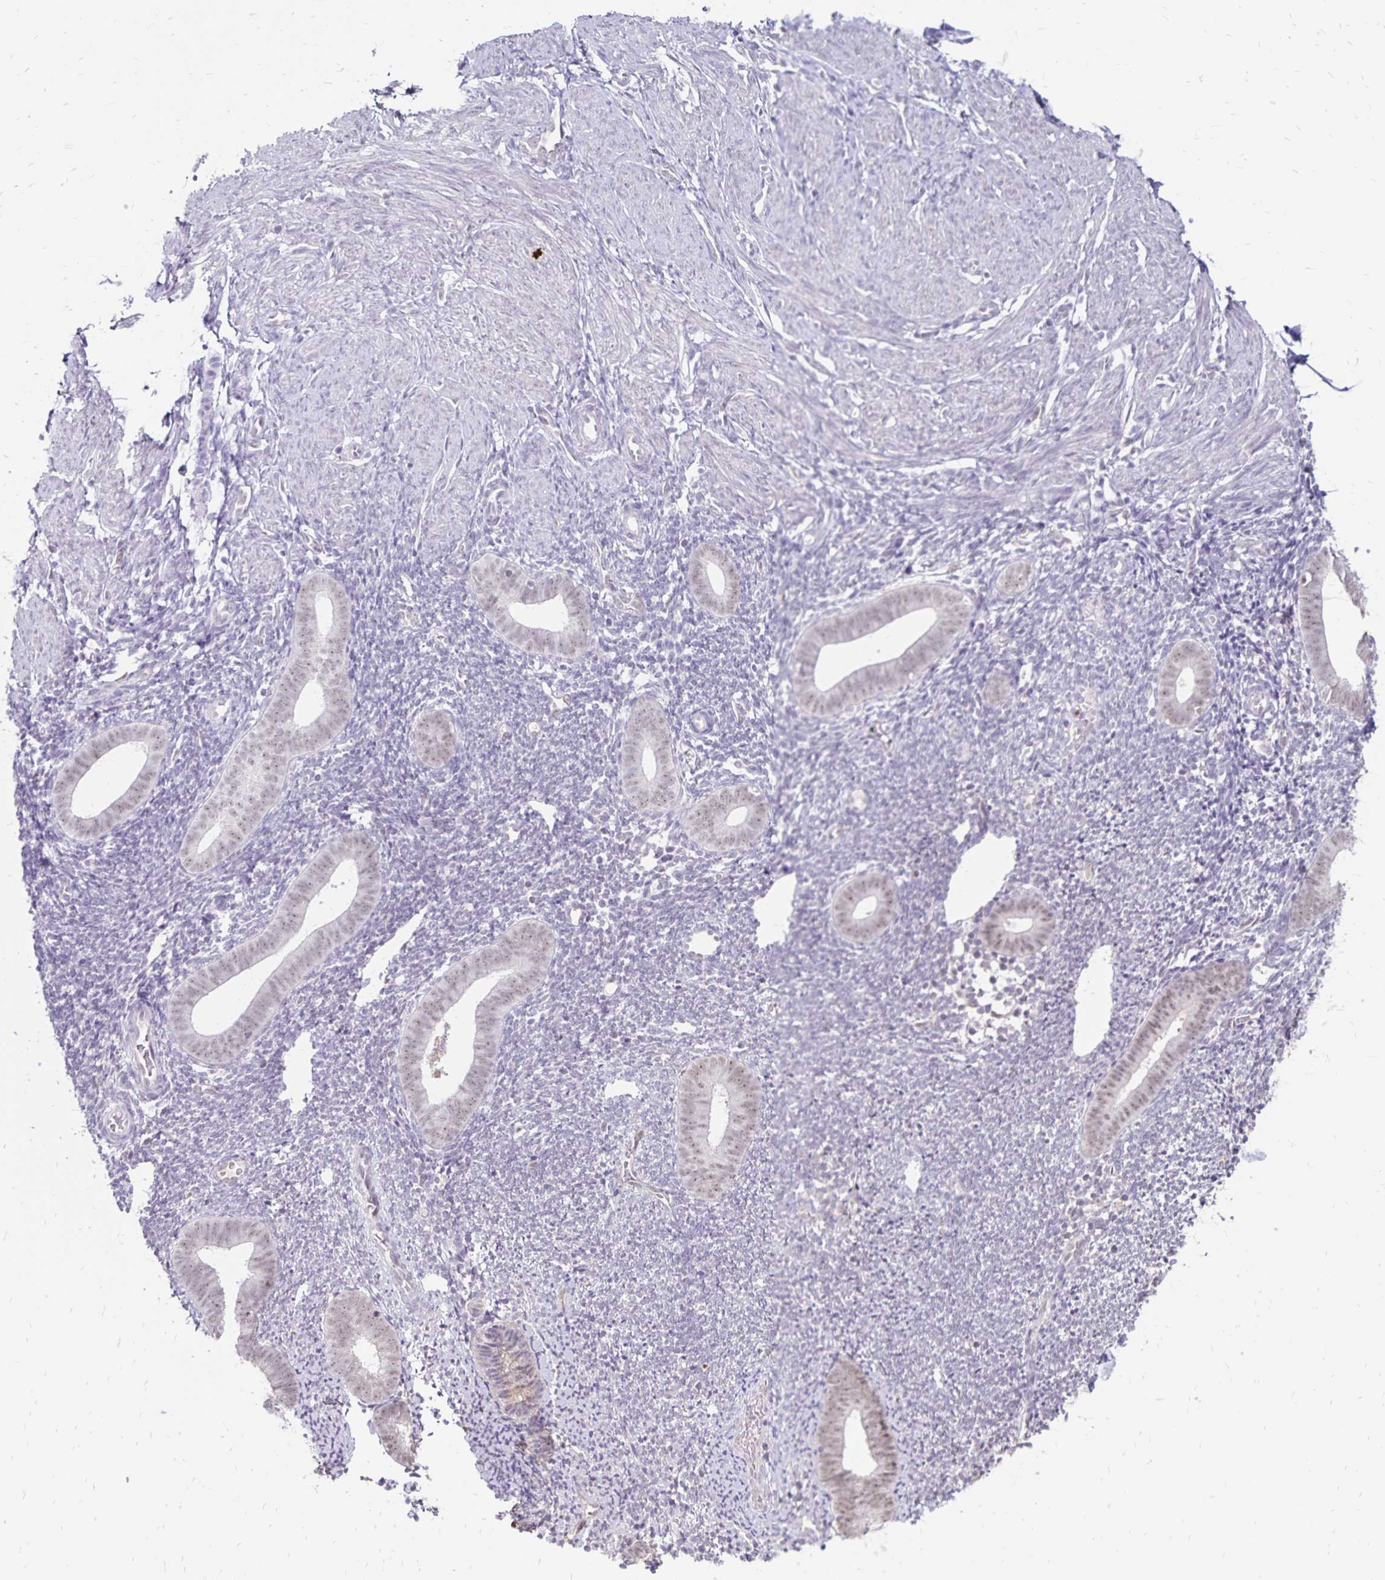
{"staining": {"intensity": "negative", "quantity": "none", "location": "none"}, "tissue": "endometrium", "cell_type": "Cells in endometrial stroma", "image_type": "normal", "snomed": [{"axis": "morphology", "description": "Normal tissue, NOS"}, {"axis": "topography", "description": "Endometrium"}], "caption": "Immunohistochemistry histopathology image of benign human endometrium stained for a protein (brown), which displays no expression in cells in endometrial stroma.", "gene": "POLB", "patient": {"sex": "female", "age": 39}}